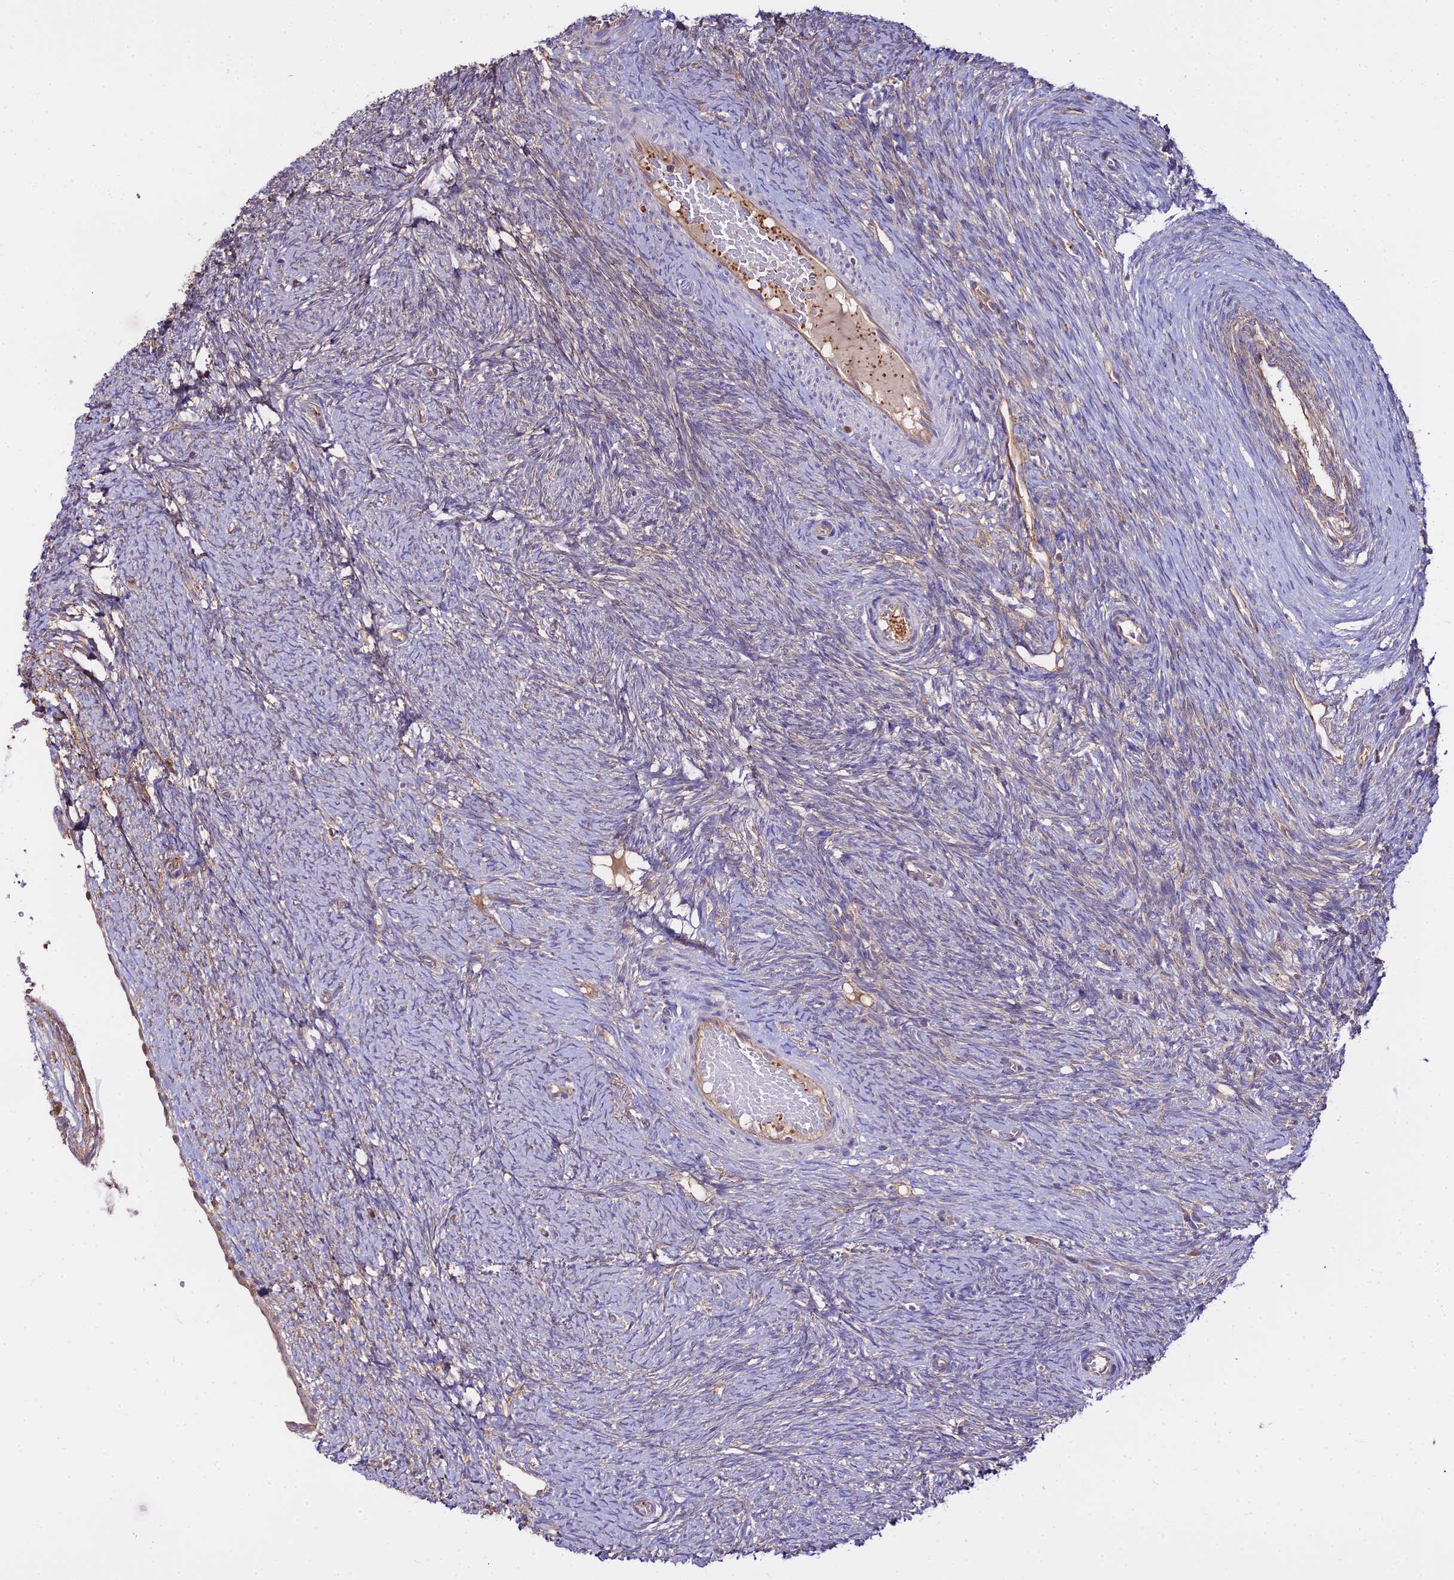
{"staining": {"intensity": "negative", "quantity": "none", "location": "none"}, "tissue": "ovary", "cell_type": "Ovarian stroma cells", "image_type": "normal", "snomed": [{"axis": "morphology", "description": "Normal tissue, NOS"}, {"axis": "topography", "description": "Ovary"}], "caption": "The image shows no staining of ovarian stroma cells in normal ovary. Brightfield microscopy of immunohistochemistry (IHC) stained with DAB (brown) and hematoxylin (blue), captured at high magnification.", "gene": "GLYAT", "patient": {"sex": "female", "age": 44}}